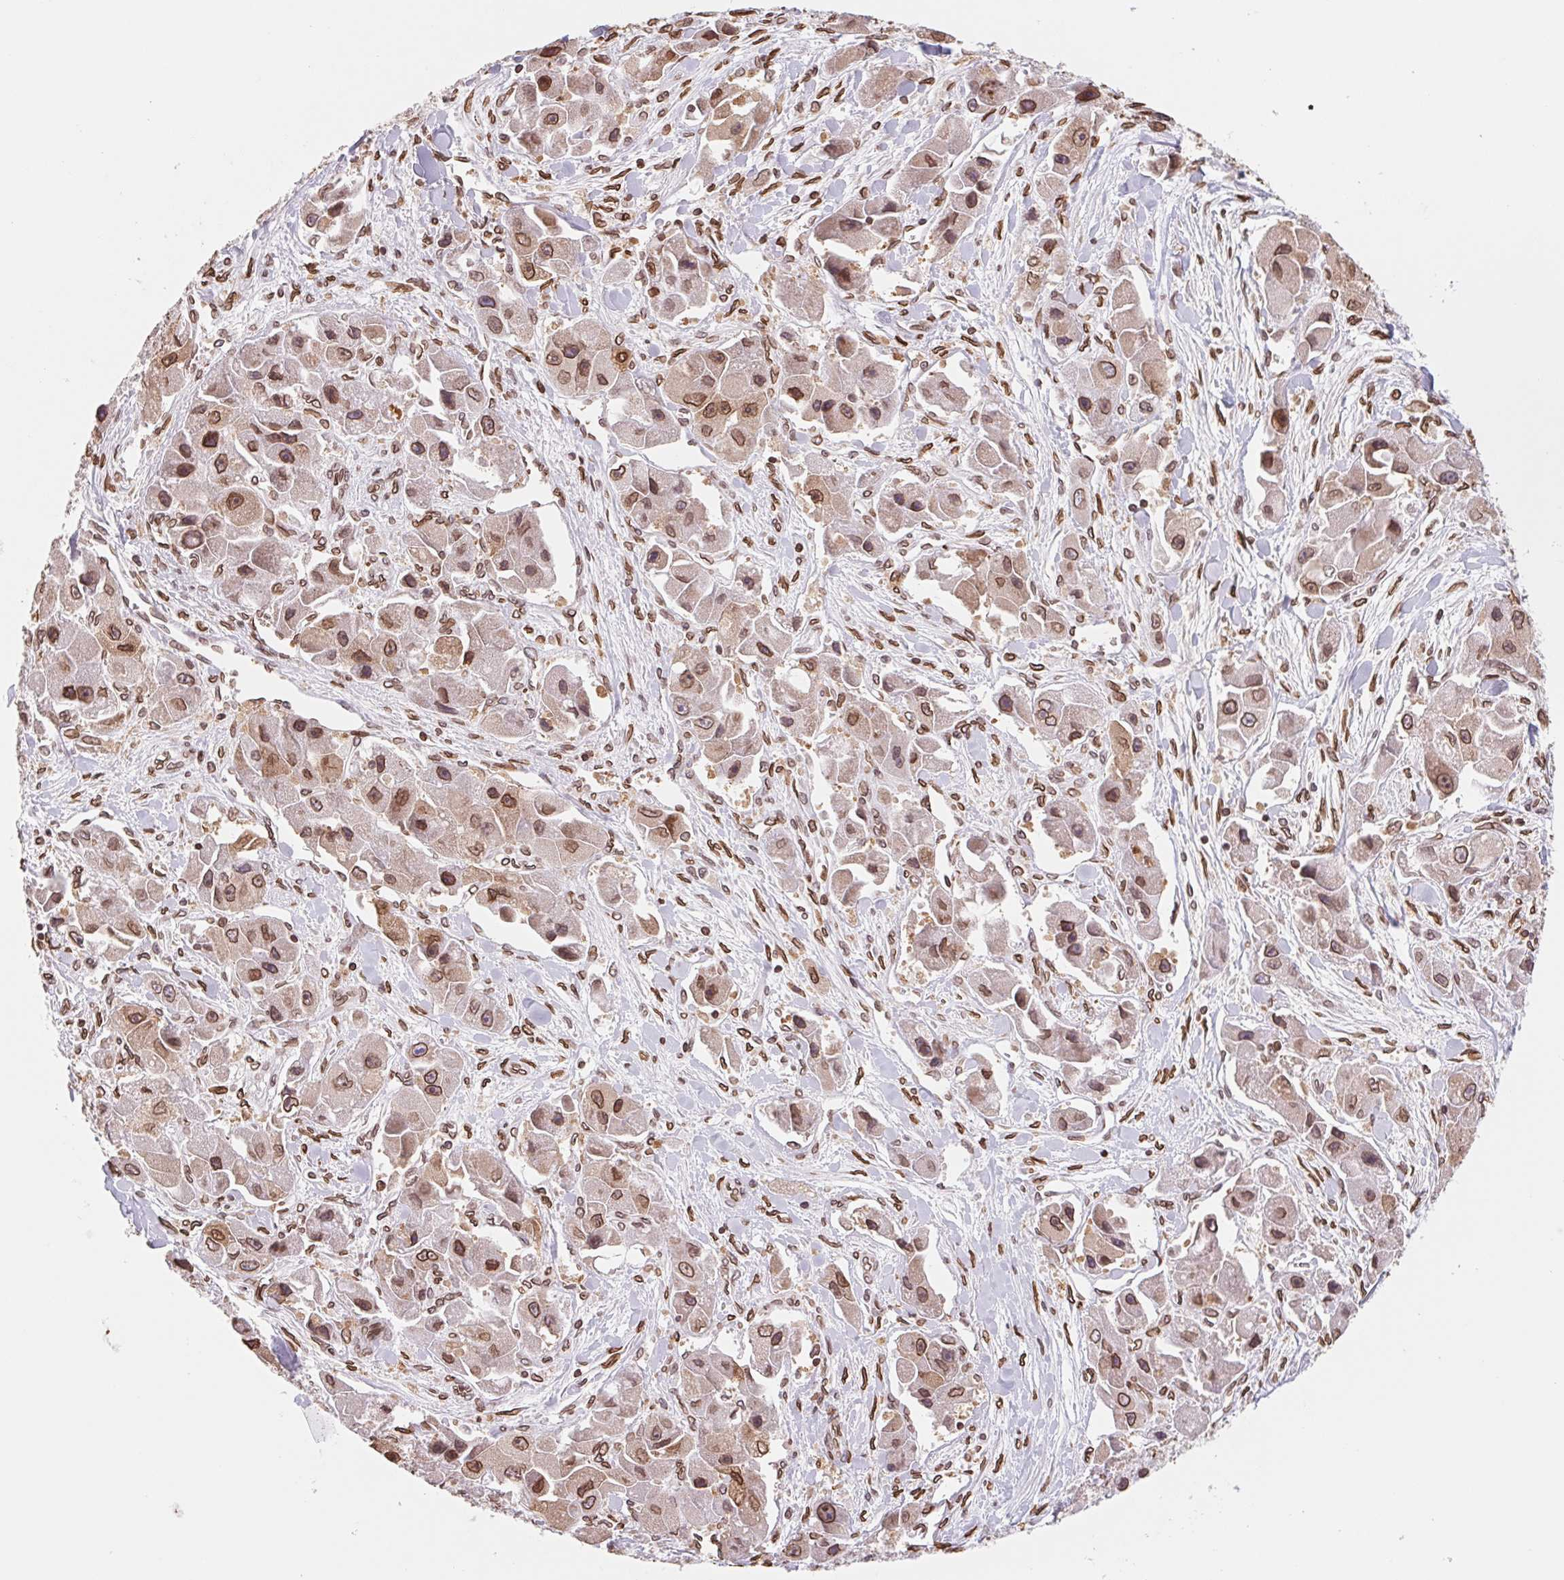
{"staining": {"intensity": "strong", "quantity": ">75%", "location": "cytoplasmic/membranous,nuclear"}, "tissue": "liver cancer", "cell_type": "Tumor cells", "image_type": "cancer", "snomed": [{"axis": "morphology", "description": "Carcinoma, Hepatocellular, NOS"}, {"axis": "topography", "description": "Liver"}], "caption": "Protein analysis of hepatocellular carcinoma (liver) tissue demonstrates strong cytoplasmic/membranous and nuclear expression in approximately >75% of tumor cells. (DAB IHC with brightfield microscopy, high magnification).", "gene": "LMNB2", "patient": {"sex": "male", "age": 24}}